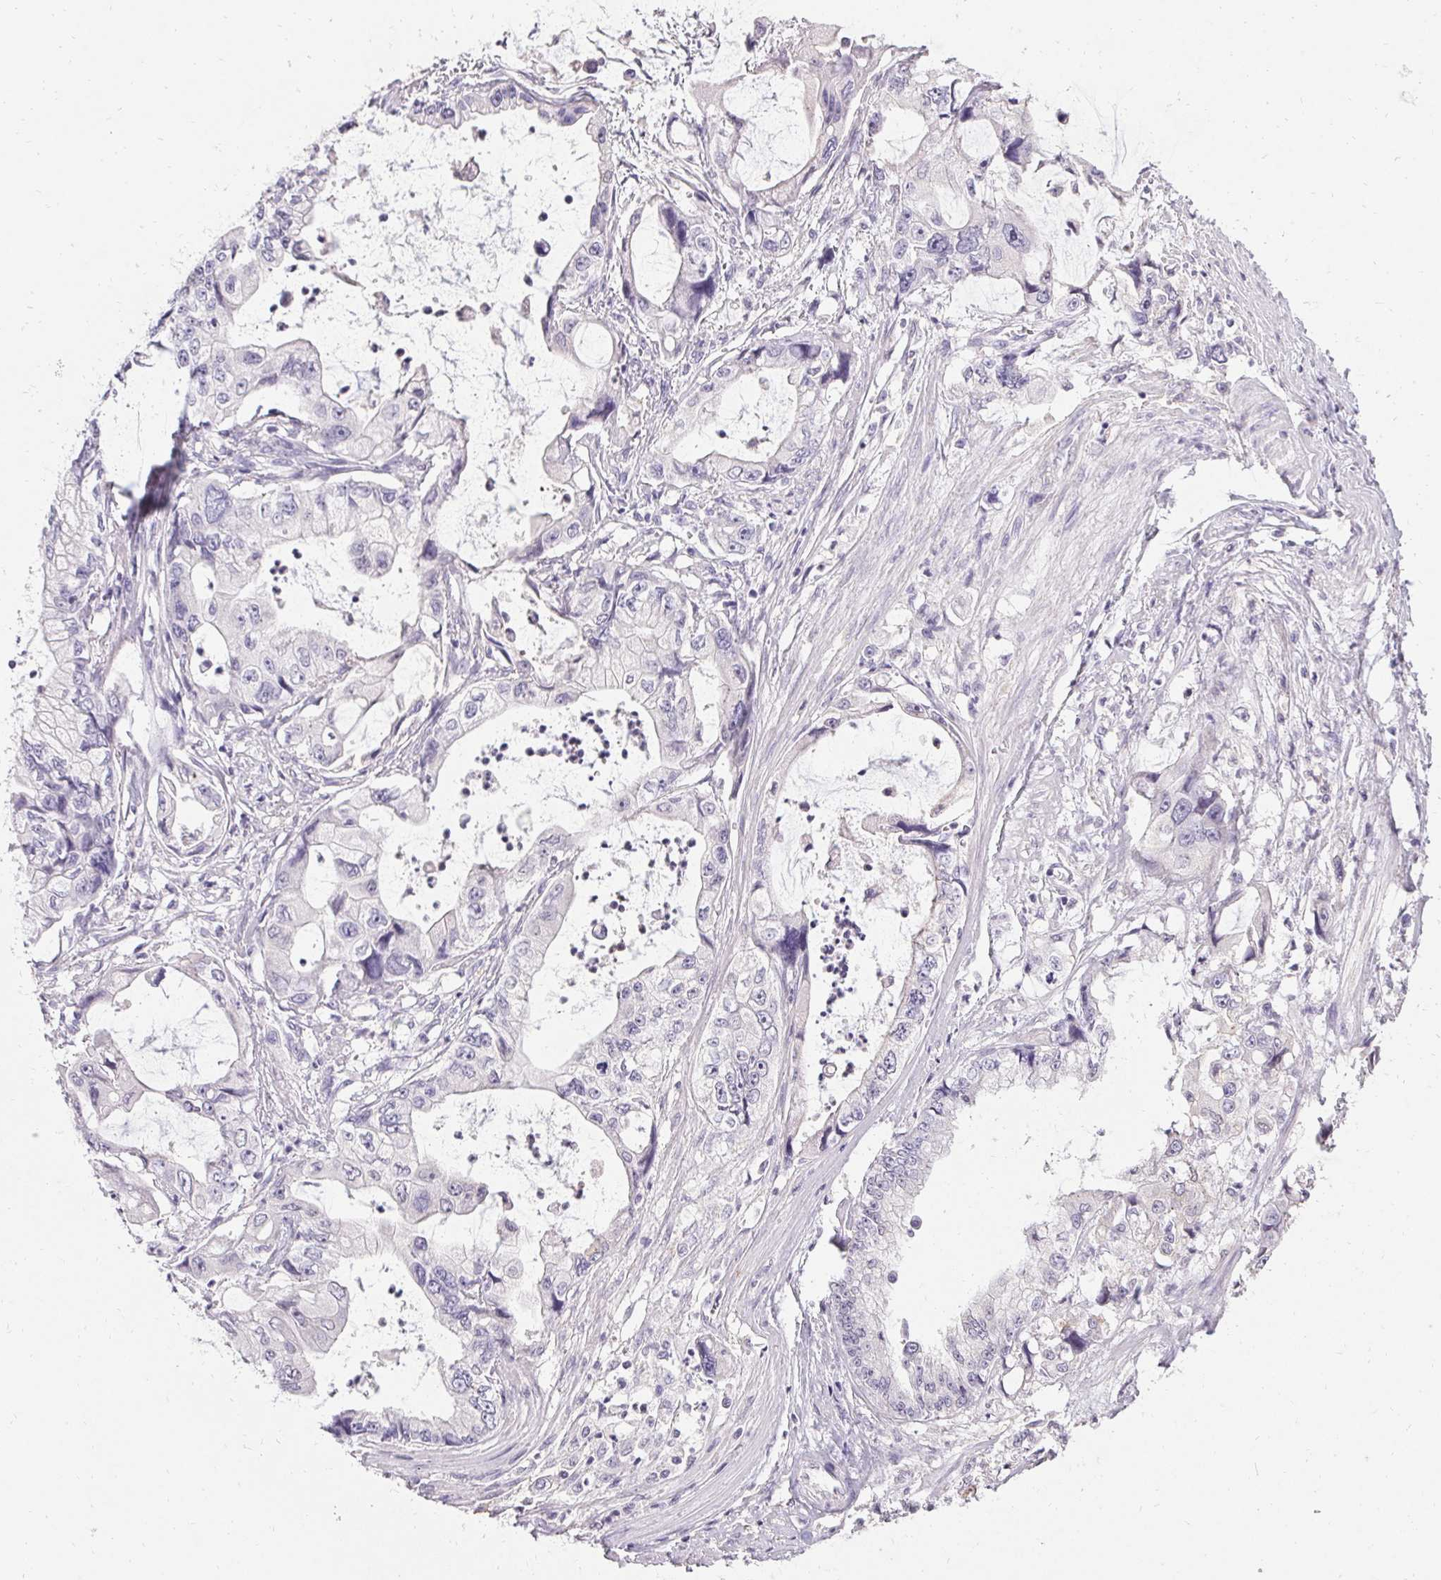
{"staining": {"intensity": "negative", "quantity": "none", "location": "none"}, "tissue": "stomach cancer", "cell_type": "Tumor cells", "image_type": "cancer", "snomed": [{"axis": "morphology", "description": "Adenocarcinoma, NOS"}, {"axis": "topography", "description": "Pancreas"}, {"axis": "topography", "description": "Stomach, upper"}, {"axis": "topography", "description": "Stomach"}], "caption": "Immunohistochemistry (IHC) photomicrograph of stomach cancer stained for a protein (brown), which displays no expression in tumor cells.", "gene": "PMEL", "patient": {"sex": "male", "age": 77}}